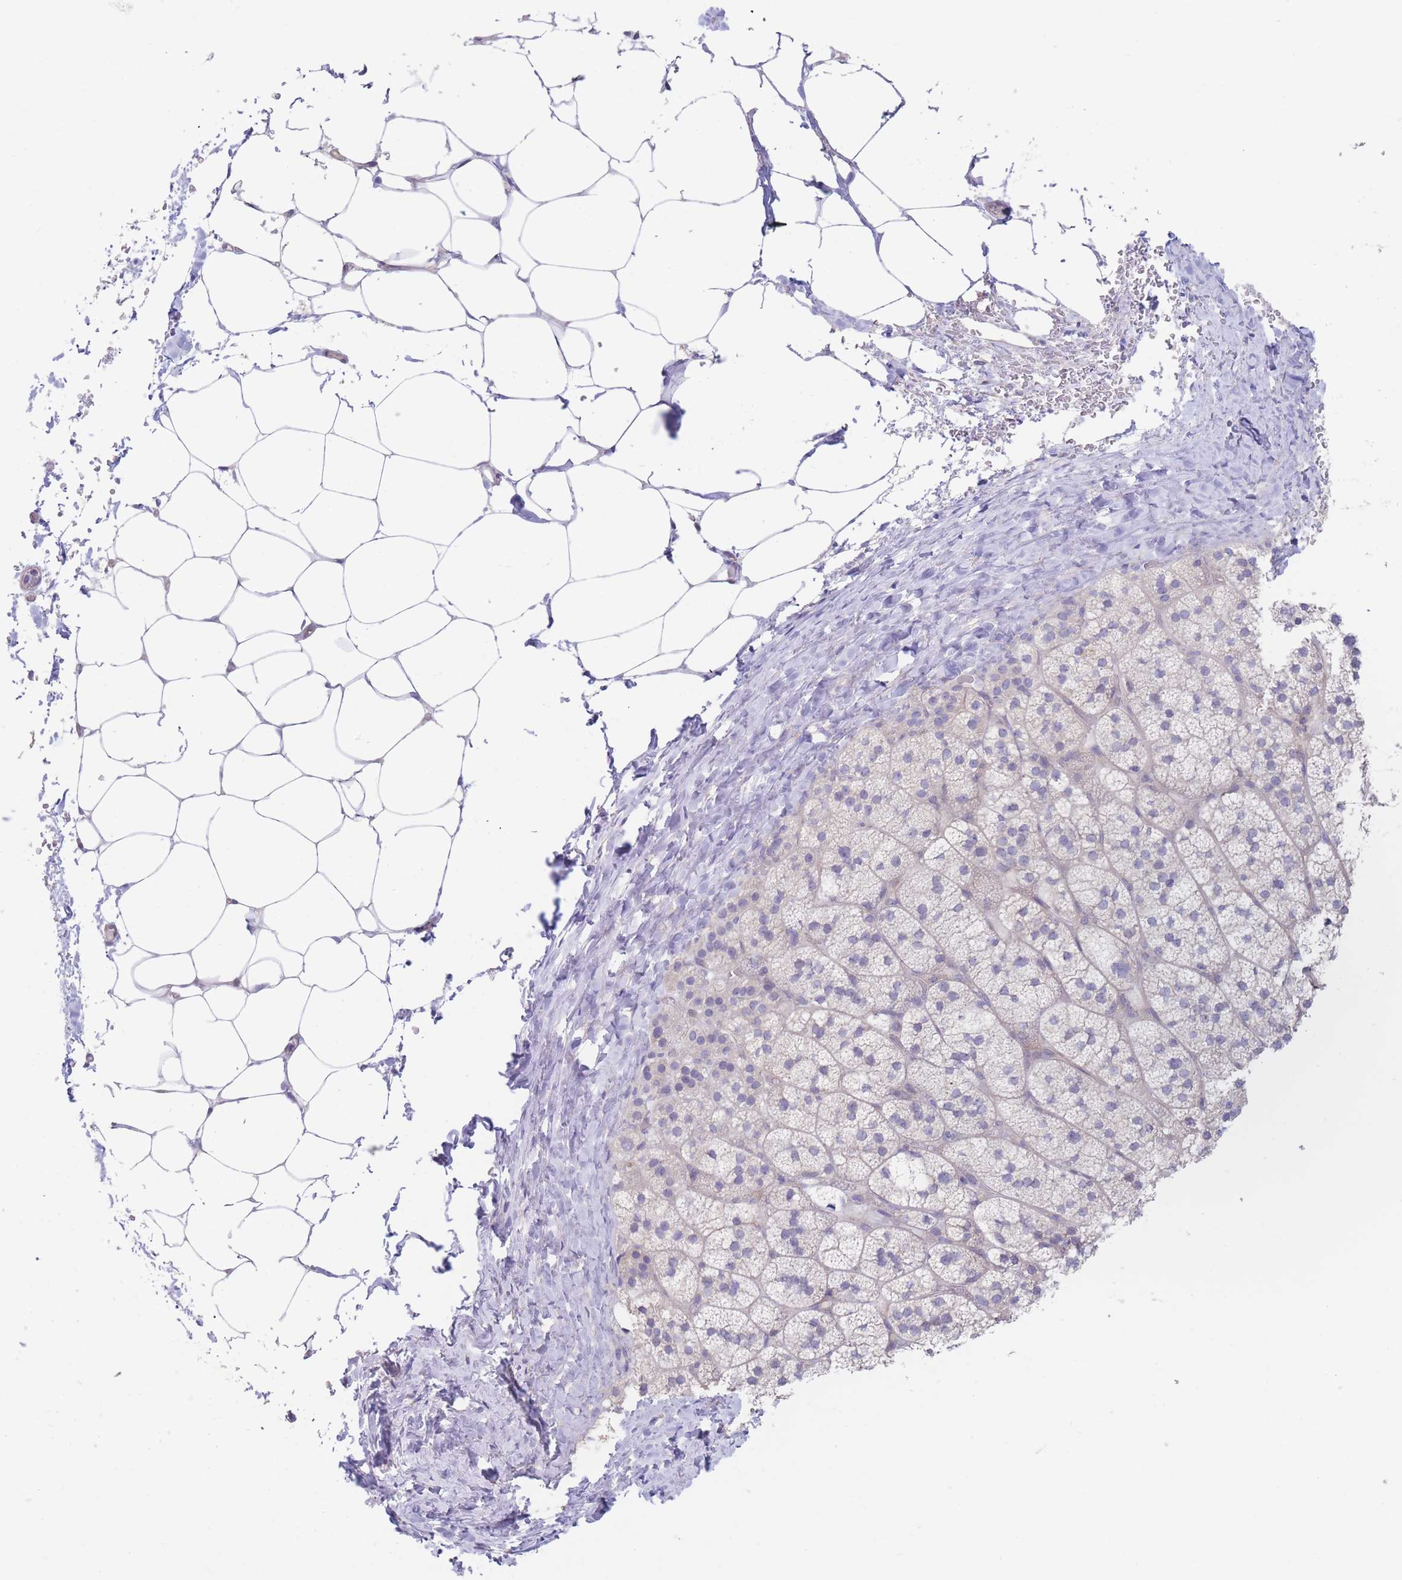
{"staining": {"intensity": "negative", "quantity": "none", "location": "none"}, "tissue": "adrenal gland", "cell_type": "Glandular cells", "image_type": "normal", "snomed": [{"axis": "morphology", "description": "Normal tissue, NOS"}, {"axis": "topography", "description": "Adrenal gland"}], "caption": "DAB immunohistochemical staining of normal adrenal gland shows no significant staining in glandular cells.", "gene": "ZNF281", "patient": {"sex": "female", "age": 58}}